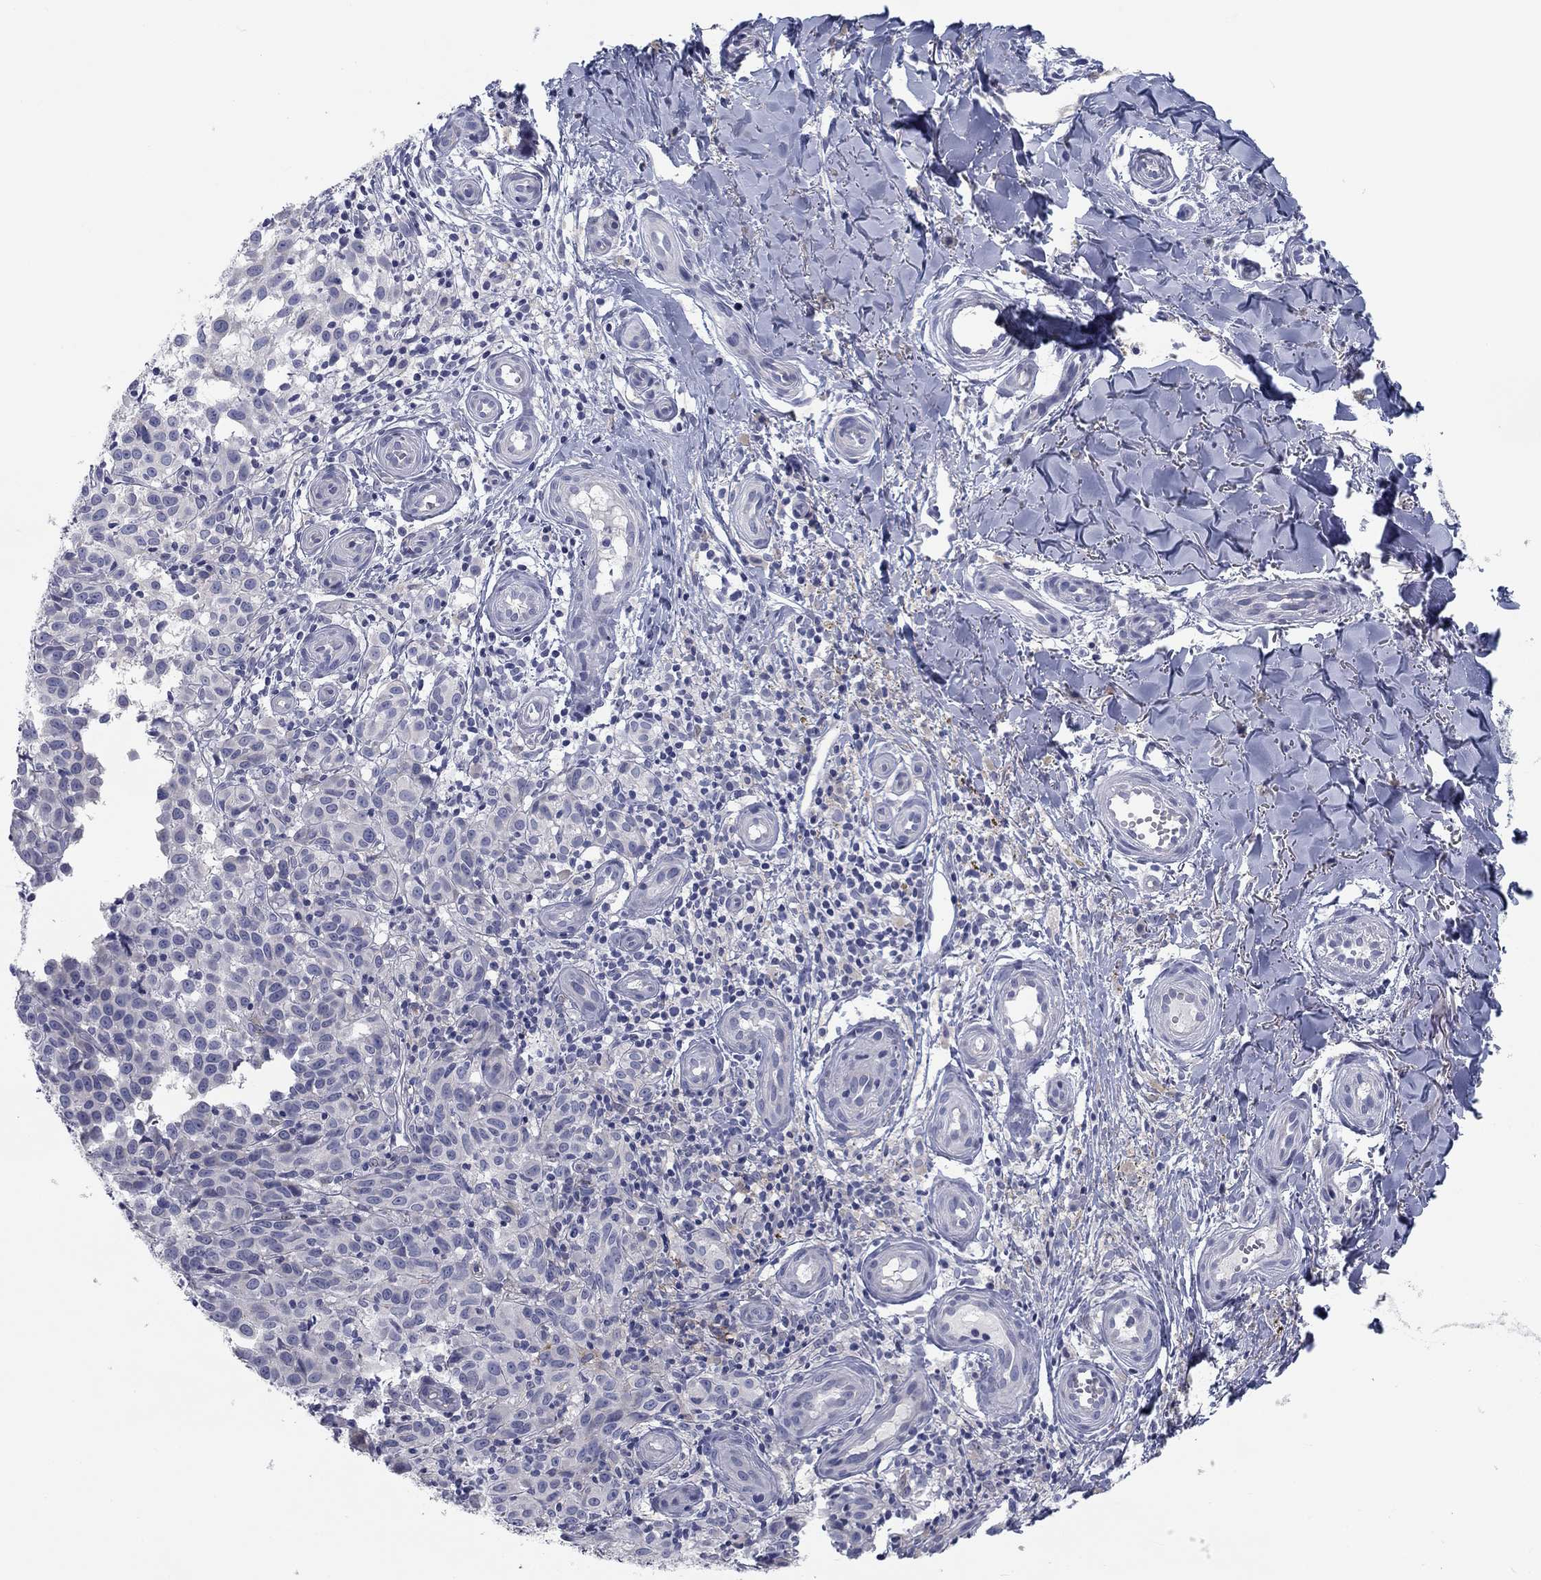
{"staining": {"intensity": "negative", "quantity": "none", "location": "none"}, "tissue": "melanoma", "cell_type": "Tumor cells", "image_type": "cancer", "snomed": [{"axis": "morphology", "description": "Malignant melanoma, NOS"}, {"axis": "topography", "description": "Skin"}], "caption": "High power microscopy photomicrograph of an IHC micrograph of malignant melanoma, revealing no significant expression in tumor cells.", "gene": "CALB1", "patient": {"sex": "female", "age": 53}}